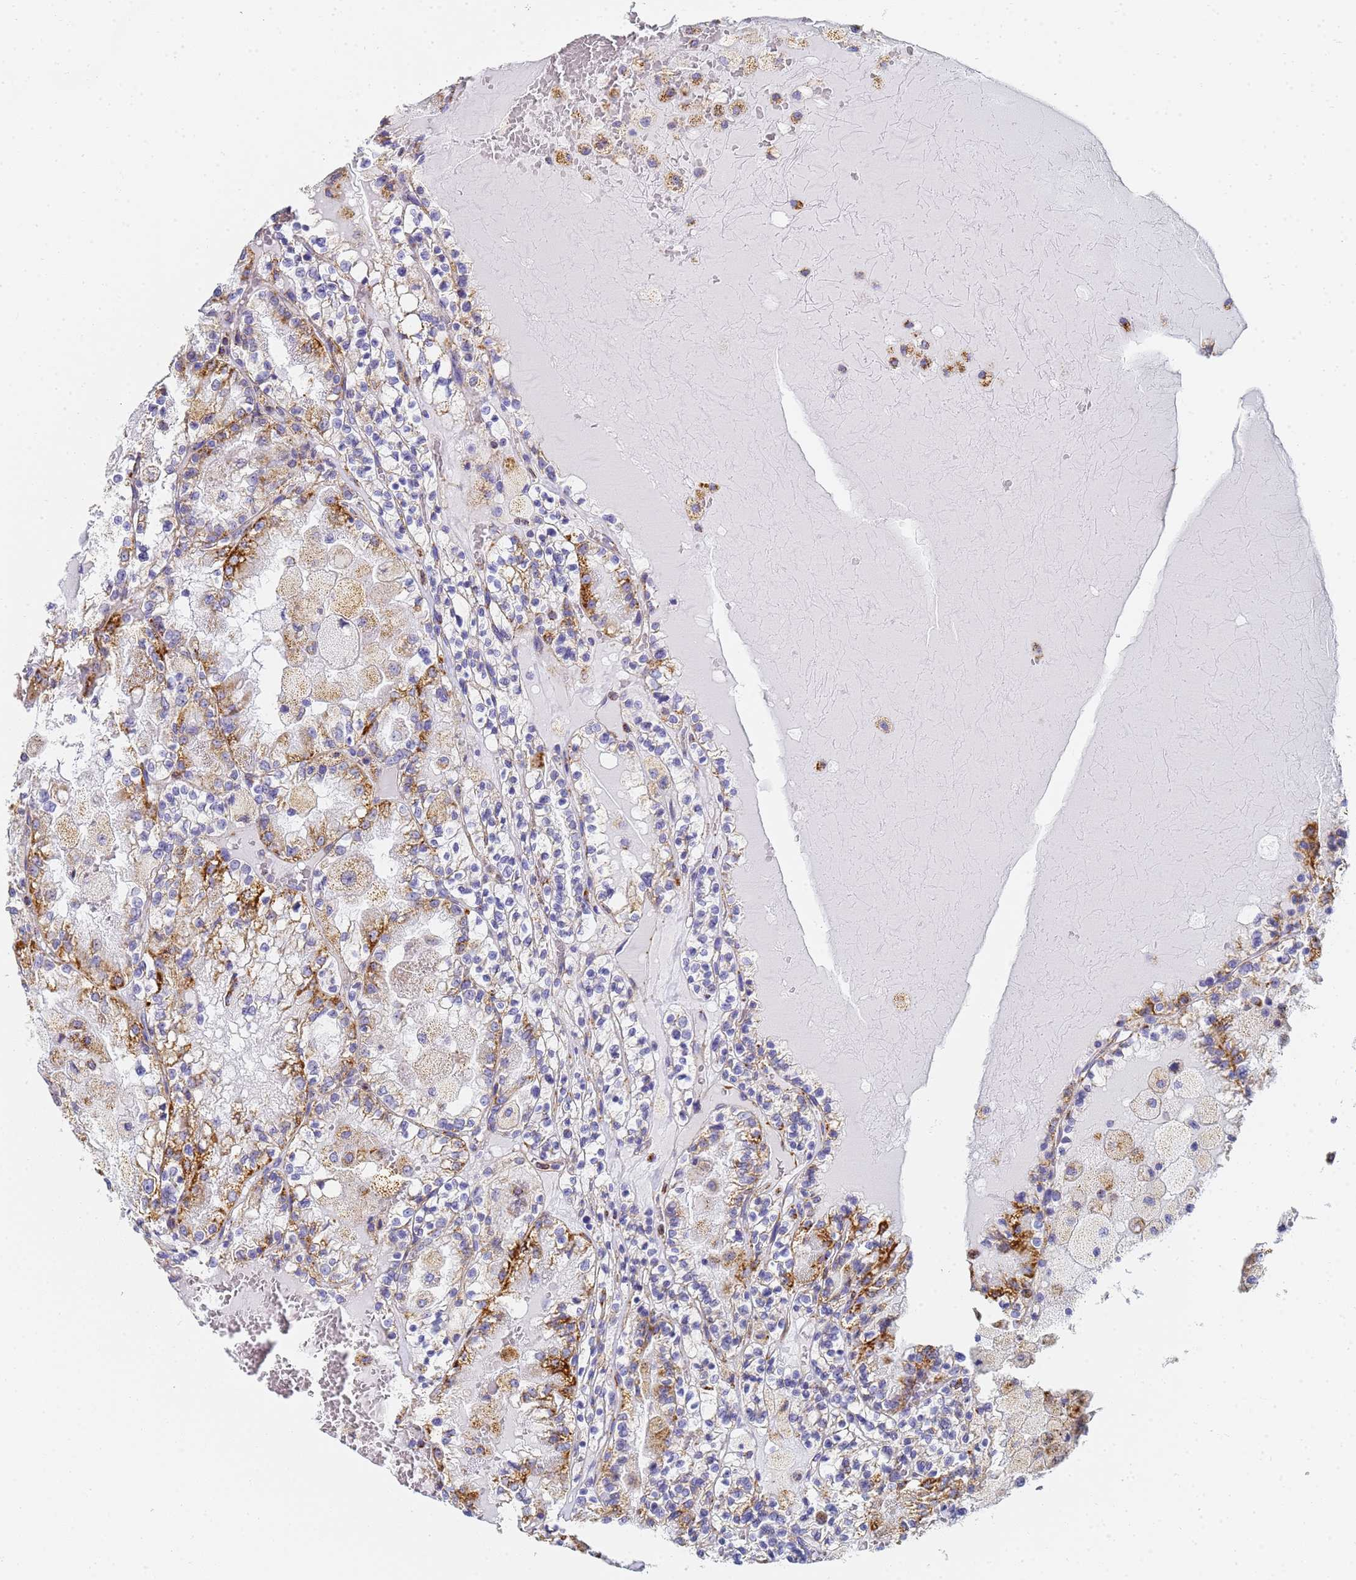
{"staining": {"intensity": "strong", "quantity": "25%-75%", "location": "cytoplasmic/membranous"}, "tissue": "renal cancer", "cell_type": "Tumor cells", "image_type": "cancer", "snomed": [{"axis": "morphology", "description": "Adenocarcinoma, NOS"}, {"axis": "topography", "description": "Kidney"}], "caption": "An immunohistochemistry micrograph of tumor tissue is shown. Protein staining in brown shows strong cytoplasmic/membranous positivity in adenocarcinoma (renal) within tumor cells.", "gene": "CNIH4", "patient": {"sex": "female", "age": 56}}